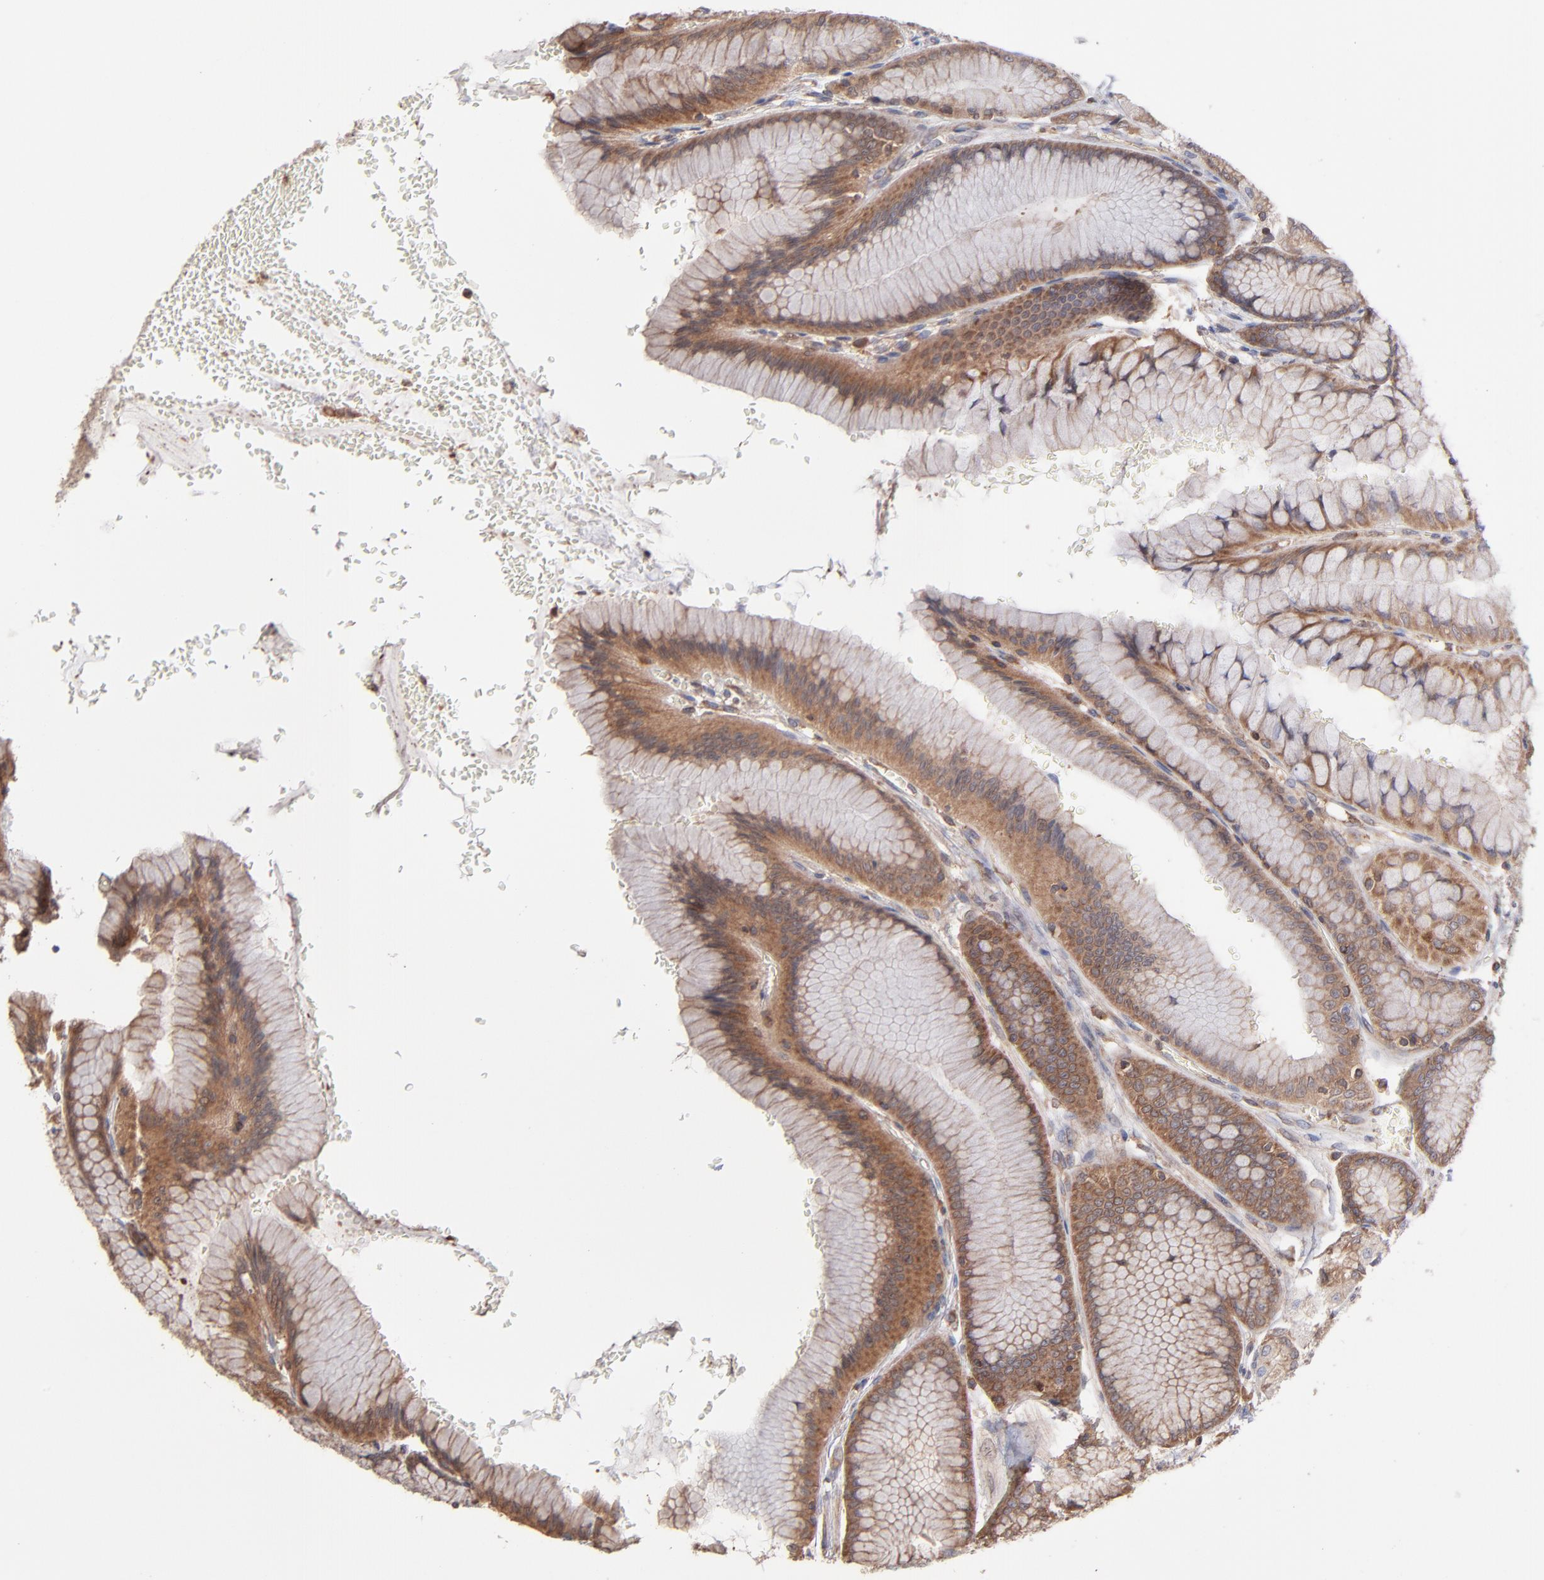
{"staining": {"intensity": "moderate", "quantity": ">75%", "location": "cytoplasmic/membranous"}, "tissue": "stomach", "cell_type": "Glandular cells", "image_type": "normal", "snomed": [{"axis": "morphology", "description": "Normal tissue, NOS"}, {"axis": "morphology", "description": "Adenocarcinoma, NOS"}, {"axis": "topography", "description": "Stomach"}, {"axis": "topography", "description": "Stomach, lower"}], "caption": "Immunohistochemical staining of unremarkable stomach exhibits moderate cytoplasmic/membranous protein expression in about >75% of glandular cells. The protein of interest is stained brown, and the nuclei are stained in blue (DAB IHC with brightfield microscopy, high magnification).", "gene": "MAPRE1", "patient": {"sex": "female", "age": 65}}